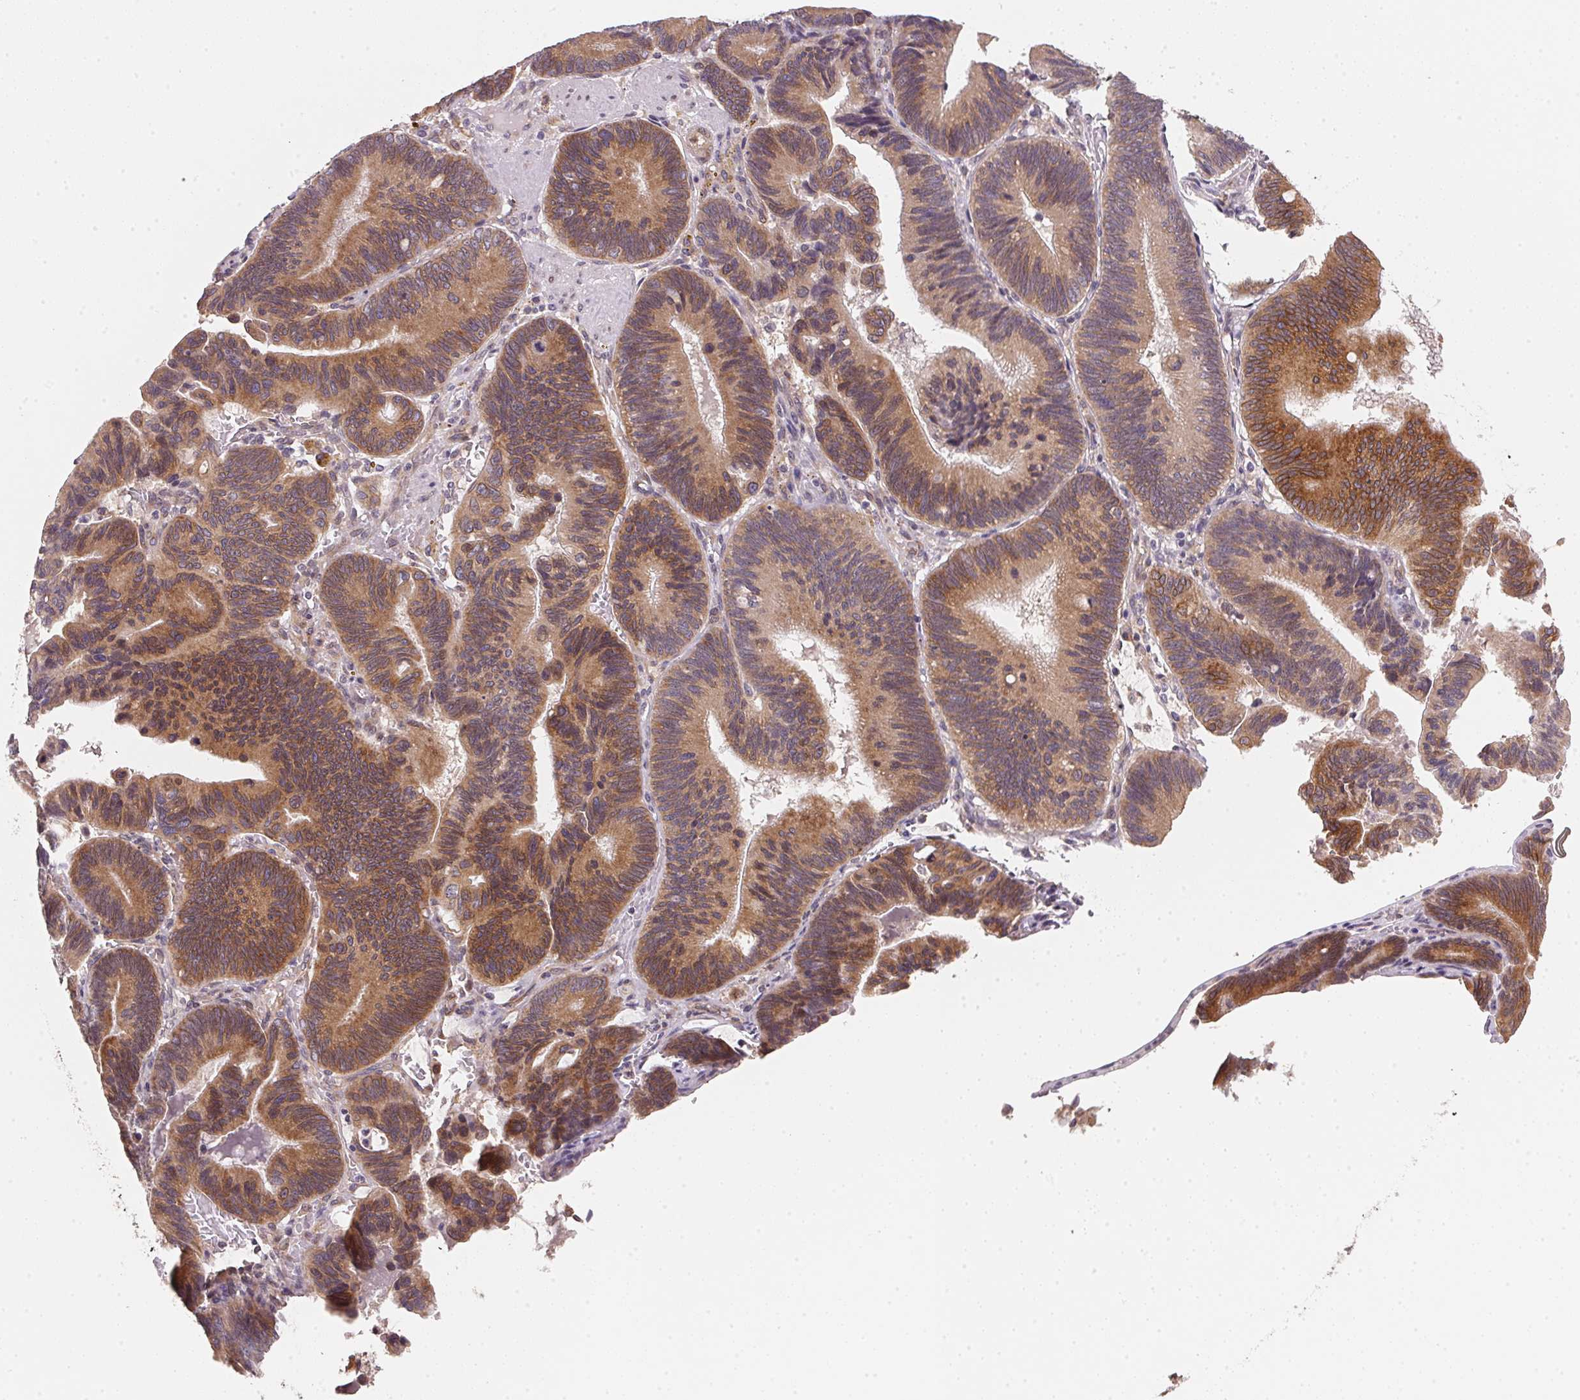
{"staining": {"intensity": "moderate", "quantity": ">75%", "location": "cytoplasmic/membranous"}, "tissue": "pancreatic cancer", "cell_type": "Tumor cells", "image_type": "cancer", "snomed": [{"axis": "morphology", "description": "Adenocarcinoma, NOS"}, {"axis": "topography", "description": "Pancreas"}], "caption": "Protein expression analysis of pancreatic cancer (adenocarcinoma) shows moderate cytoplasmic/membranous staining in approximately >75% of tumor cells.", "gene": "EI24", "patient": {"sex": "male", "age": 82}}